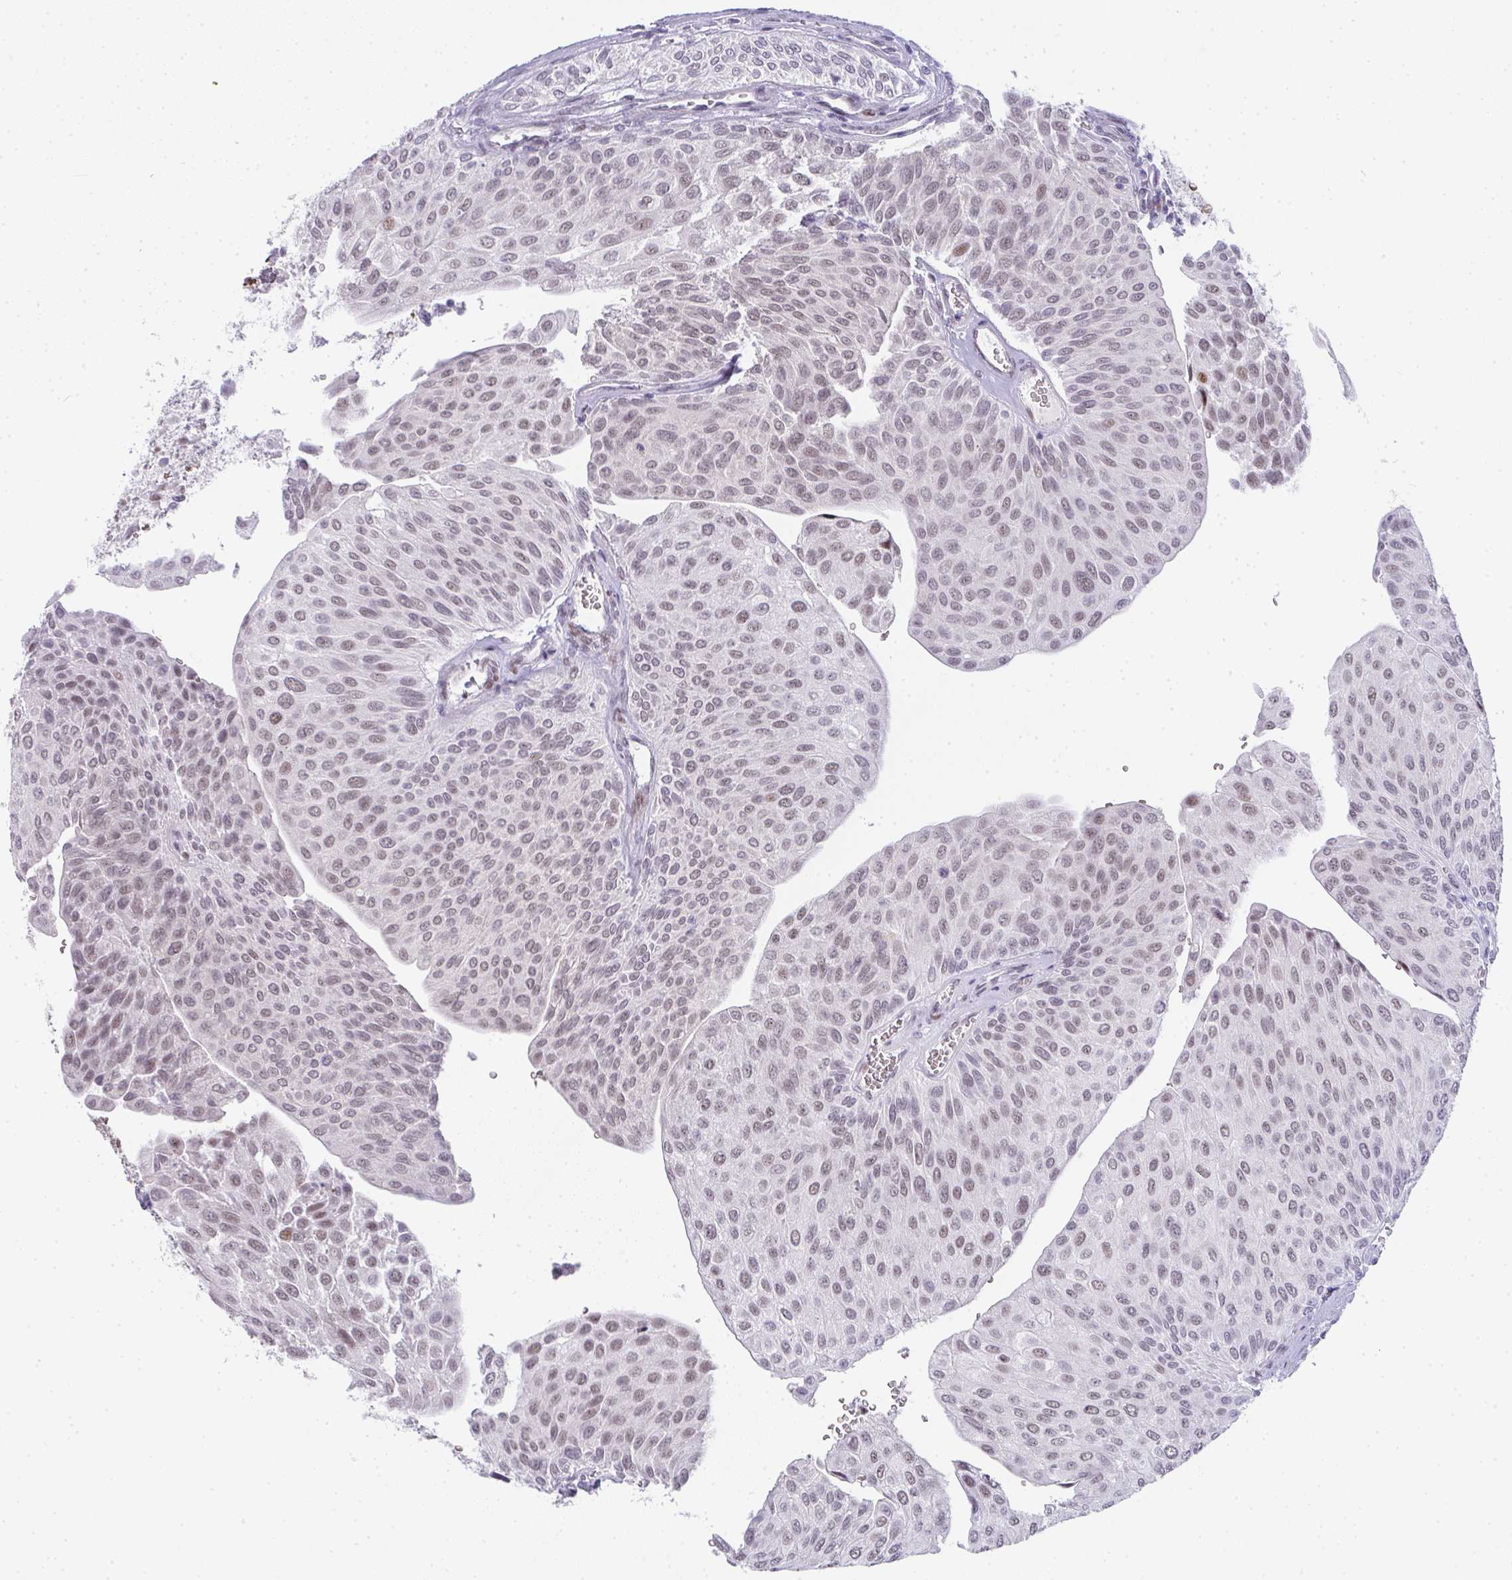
{"staining": {"intensity": "weak", "quantity": ">75%", "location": "nuclear"}, "tissue": "urothelial cancer", "cell_type": "Tumor cells", "image_type": "cancer", "snomed": [{"axis": "morphology", "description": "Urothelial carcinoma, NOS"}, {"axis": "topography", "description": "Urinary bladder"}], "caption": "Immunohistochemical staining of human transitional cell carcinoma displays weak nuclear protein positivity in approximately >75% of tumor cells.", "gene": "TNMD", "patient": {"sex": "male", "age": 67}}